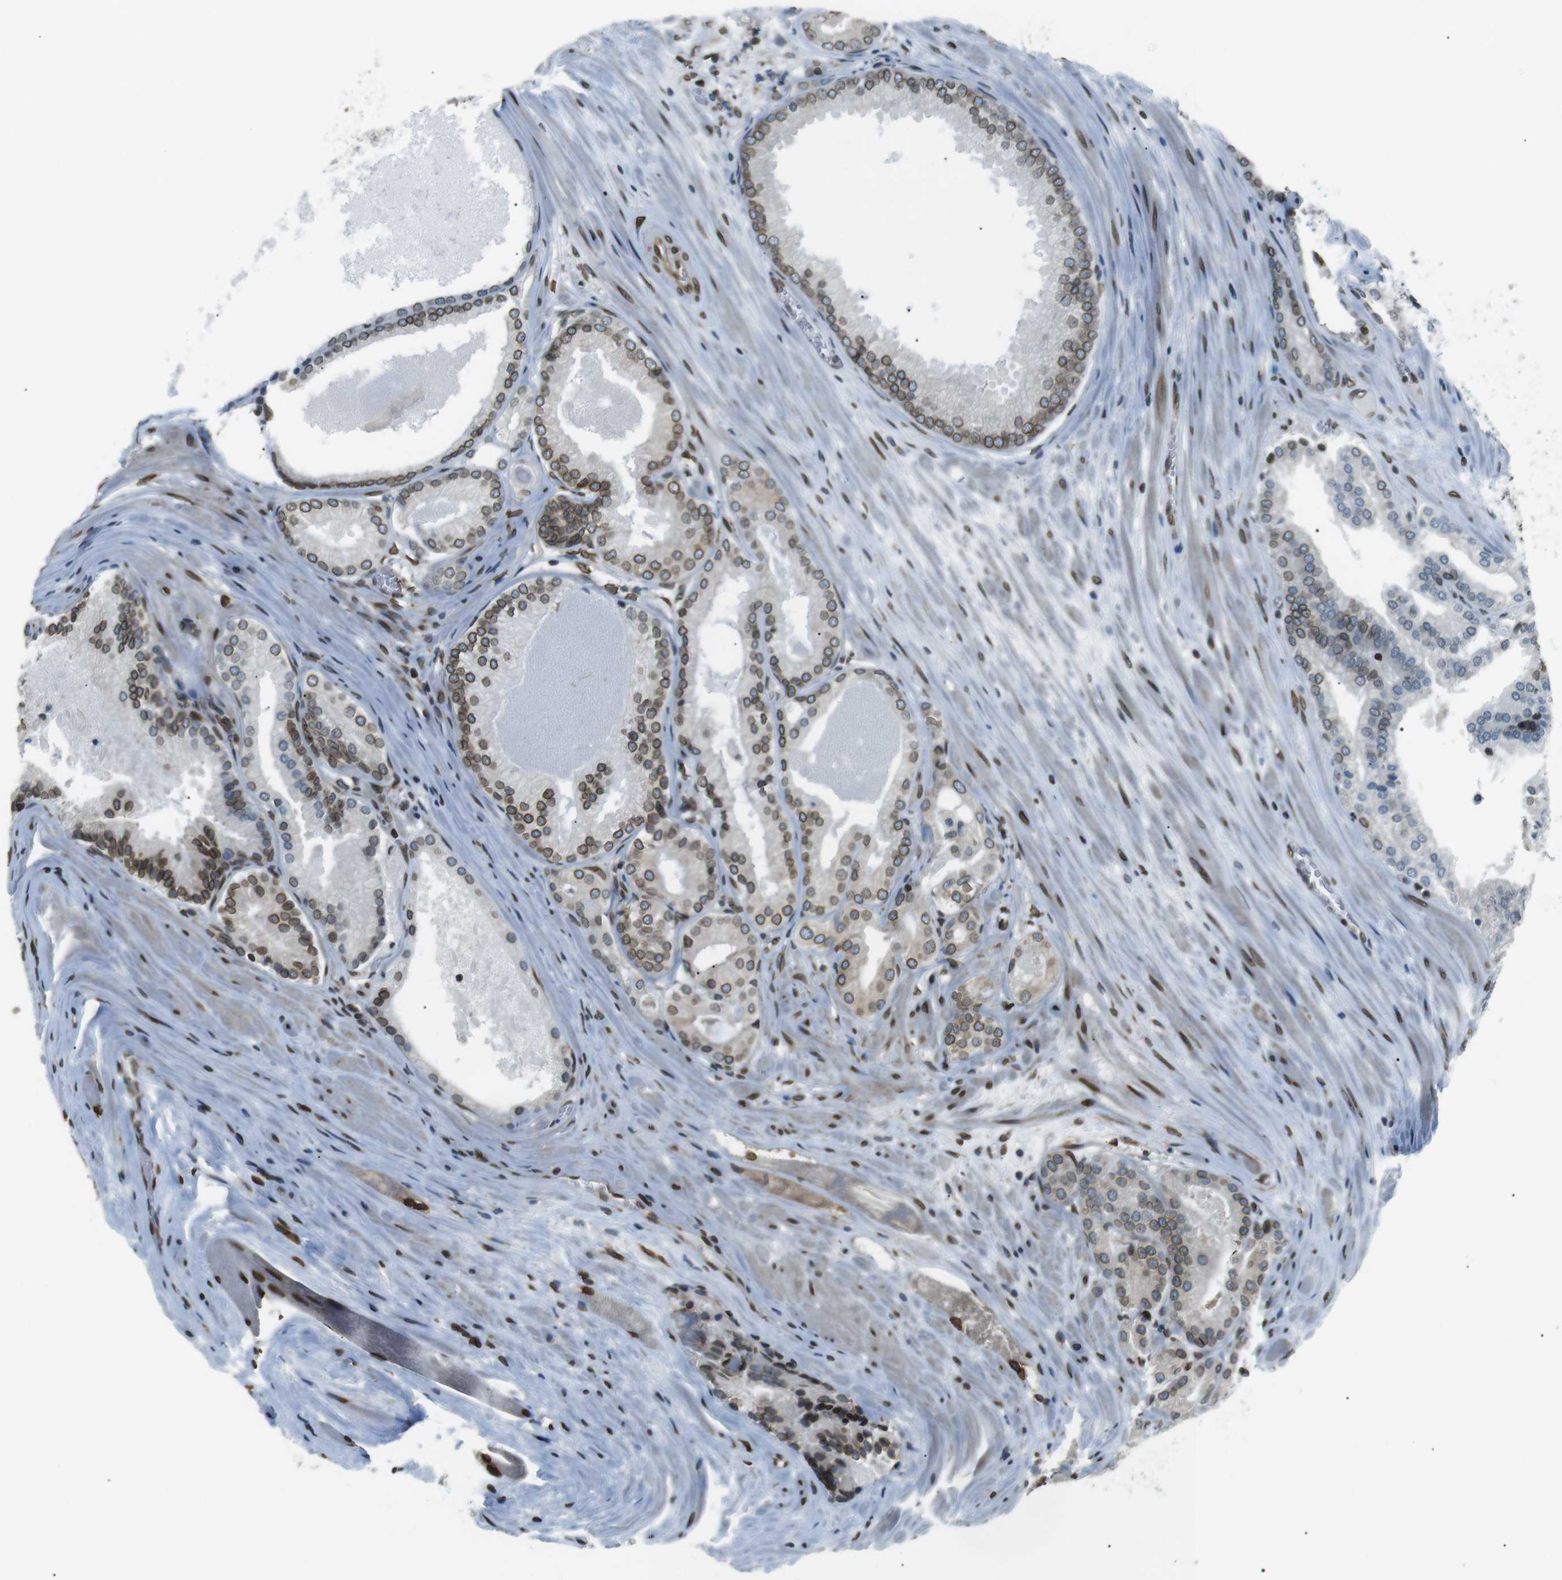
{"staining": {"intensity": "moderate", "quantity": "25%-75%", "location": "cytoplasmic/membranous,nuclear"}, "tissue": "prostate cancer", "cell_type": "Tumor cells", "image_type": "cancer", "snomed": [{"axis": "morphology", "description": "Adenocarcinoma, High grade"}, {"axis": "topography", "description": "Prostate"}], "caption": "Immunohistochemical staining of high-grade adenocarcinoma (prostate) demonstrates medium levels of moderate cytoplasmic/membranous and nuclear protein expression in approximately 25%-75% of tumor cells.", "gene": "TMX4", "patient": {"sex": "male", "age": 59}}